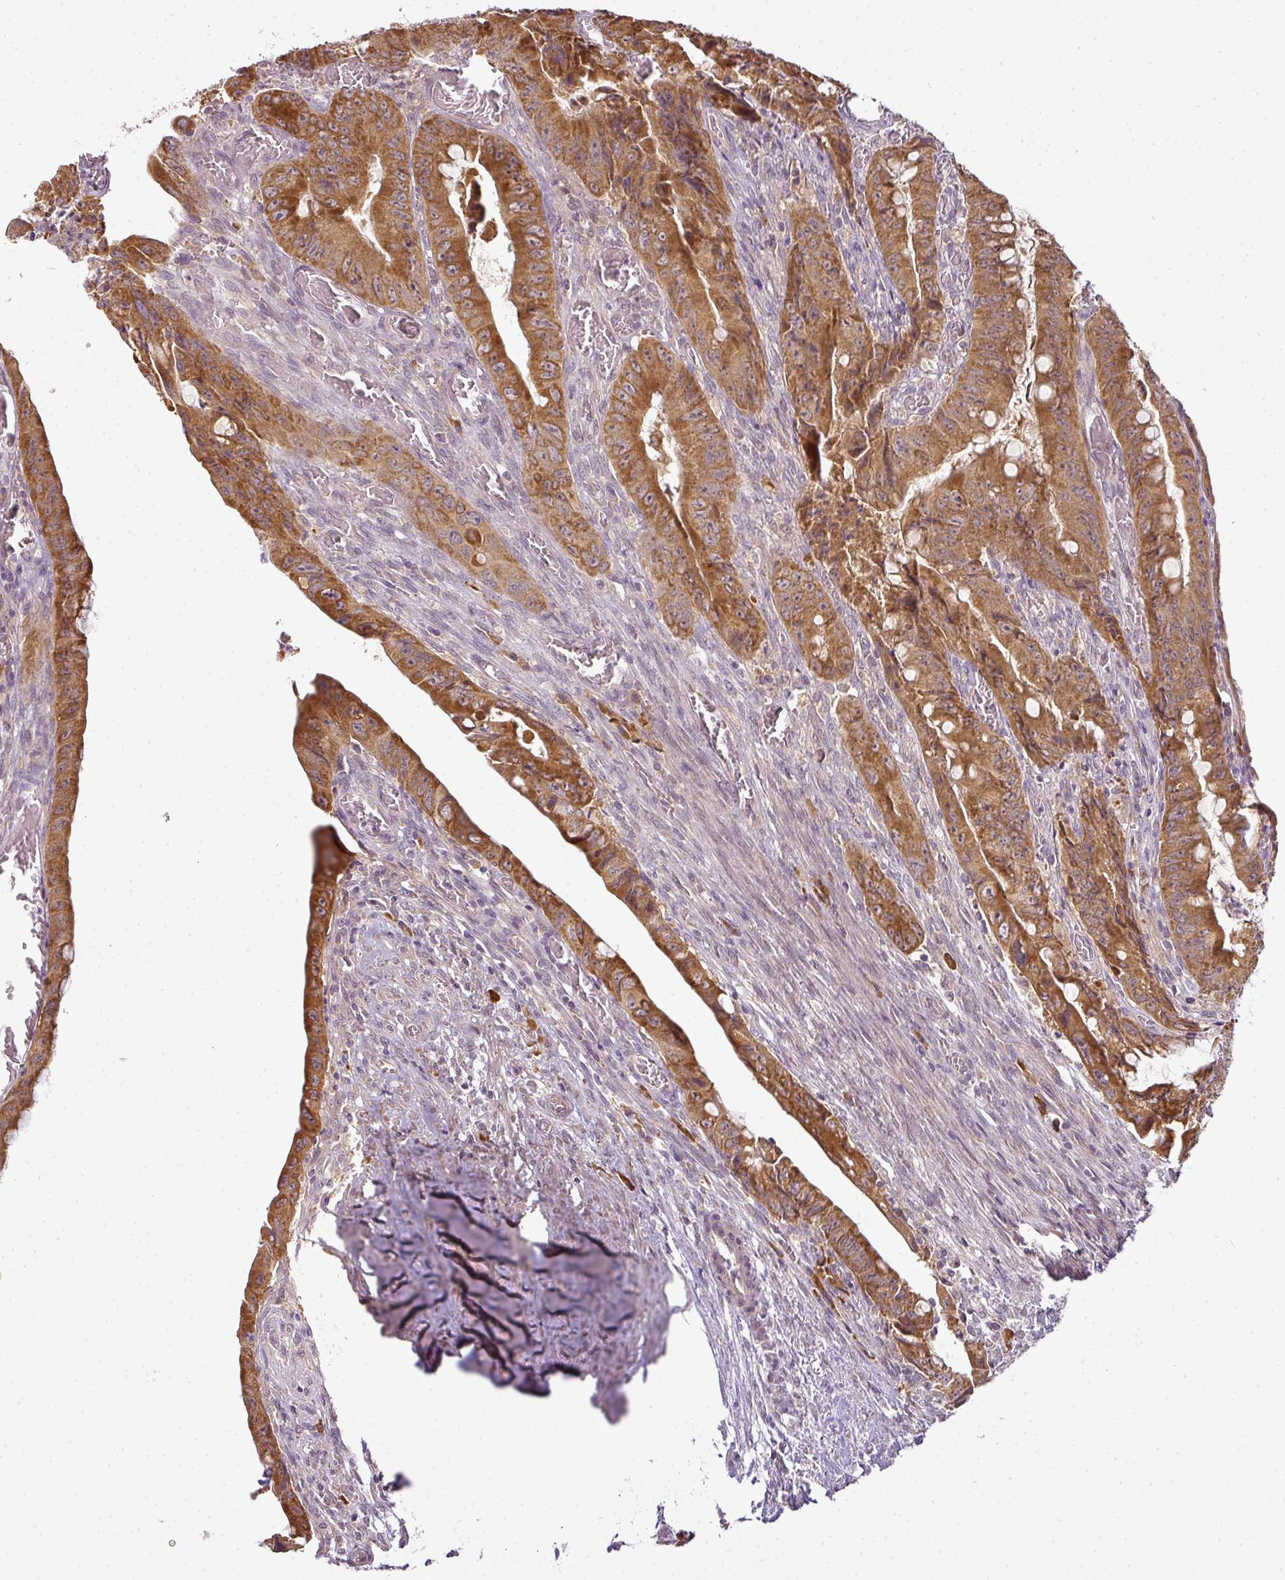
{"staining": {"intensity": "strong", "quantity": ">75%", "location": "cytoplasmic/membranous"}, "tissue": "colorectal cancer", "cell_type": "Tumor cells", "image_type": "cancer", "snomed": [{"axis": "morphology", "description": "Adenocarcinoma, NOS"}, {"axis": "topography", "description": "Rectum"}], "caption": "This photomicrograph demonstrates immunohistochemistry (IHC) staining of human colorectal cancer (adenocarcinoma), with high strong cytoplasmic/membranous positivity in approximately >75% of tumor cells.", "gene": "LY75", "patient": {"sex": "male", "age": 78}}